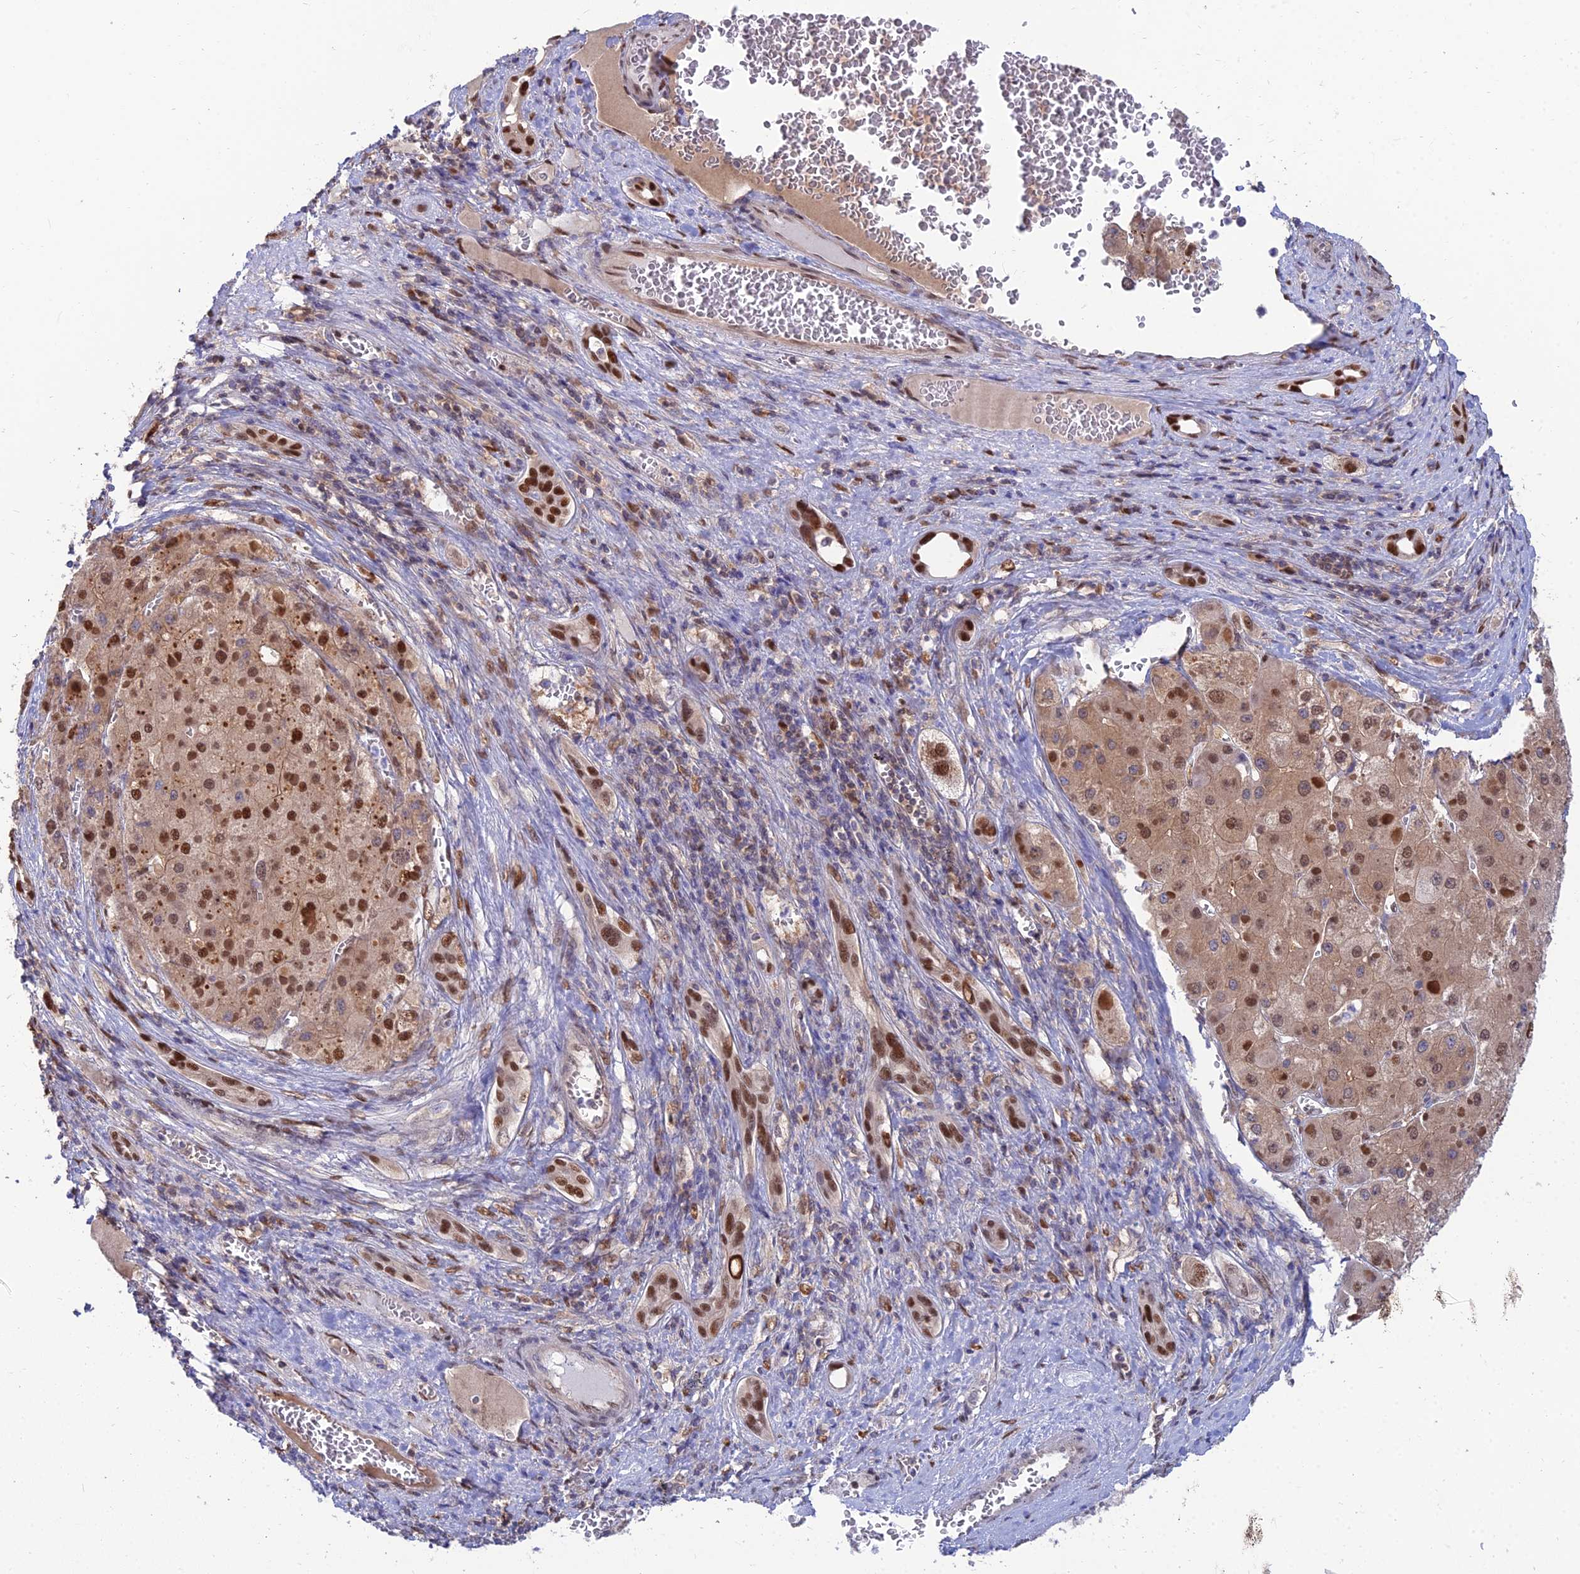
{"staining": {"intensity": "moderate", "quantity": ">75%", "location": "cytoplasmic/membranous,nuclear"}, "tissue": "liver cancer", "cell_type": "Tumor cells", "image_type": "cancer", "snomed": [{"axis": "morphology", "description": "Carcinoma, Hepatocellular, NOS"}, {"axis": "topography", "description": "Liver"}], "caption": "Immunohistochemical staining of human hepatocellular carcinoma (liver) displays moderate cytoplasmic/membranous and nuclear protein staining in approximately >75% of tumor cells.", "gene": "DNPEP", "patient": {"sex": "female", "age": 73}}